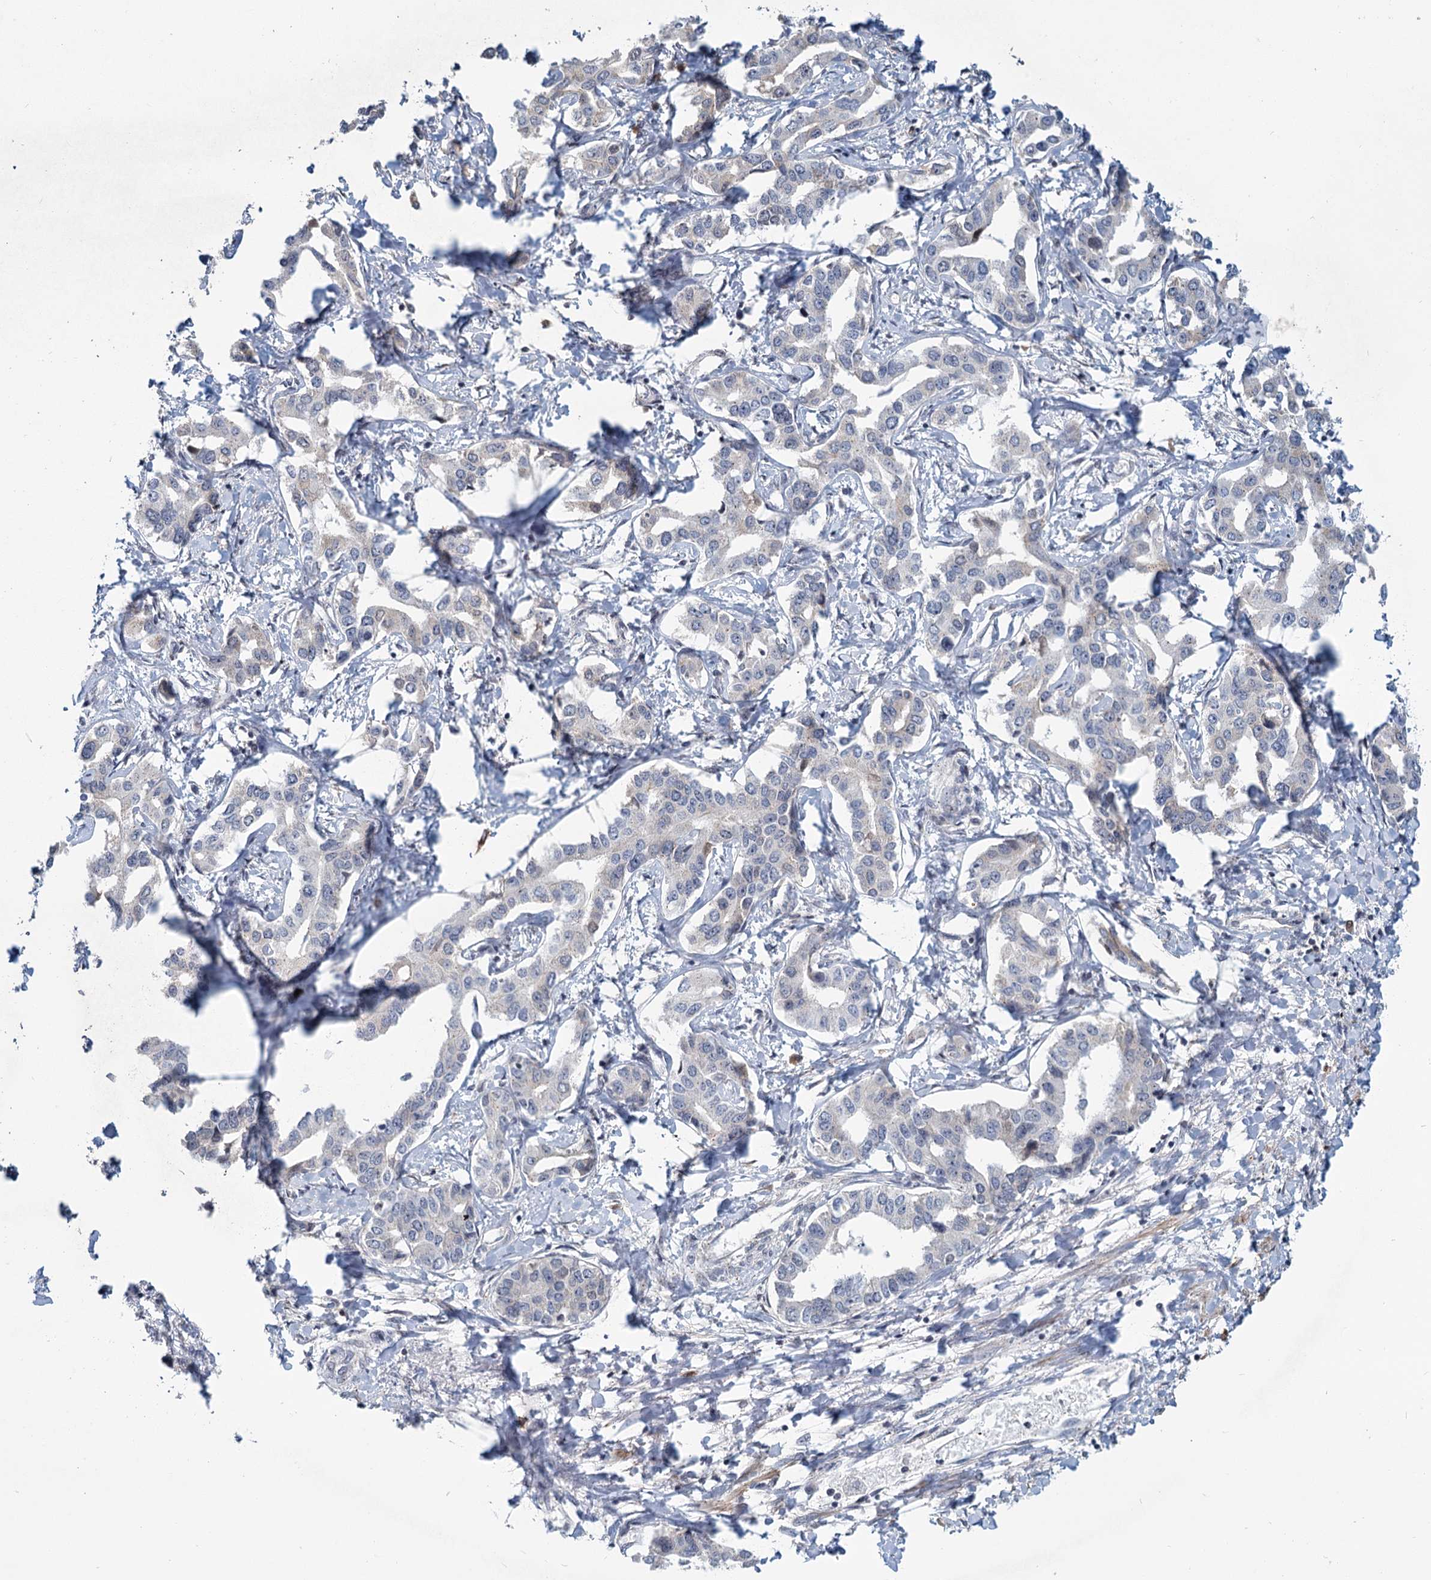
{"staining": {"intensity": "negative", "quantity": "none", "location": "none"}, "tissue": "liver cancer", "cell_type": "Tumor cells", "image_type": "cancer", "snomed": [{"axis": "morphology", "description": "Cholangiocarcinoma"}, {"axis": "topography", "description": "Liver"}], "caption": "DAB (3,3'-diaminobenzidine) immunohistochemical staining of cholangiocarcinoma (liver) shows no significant staining in tumor cells.", "gene": "STAP1", "patient": {"sex": "male", "age": 59}}